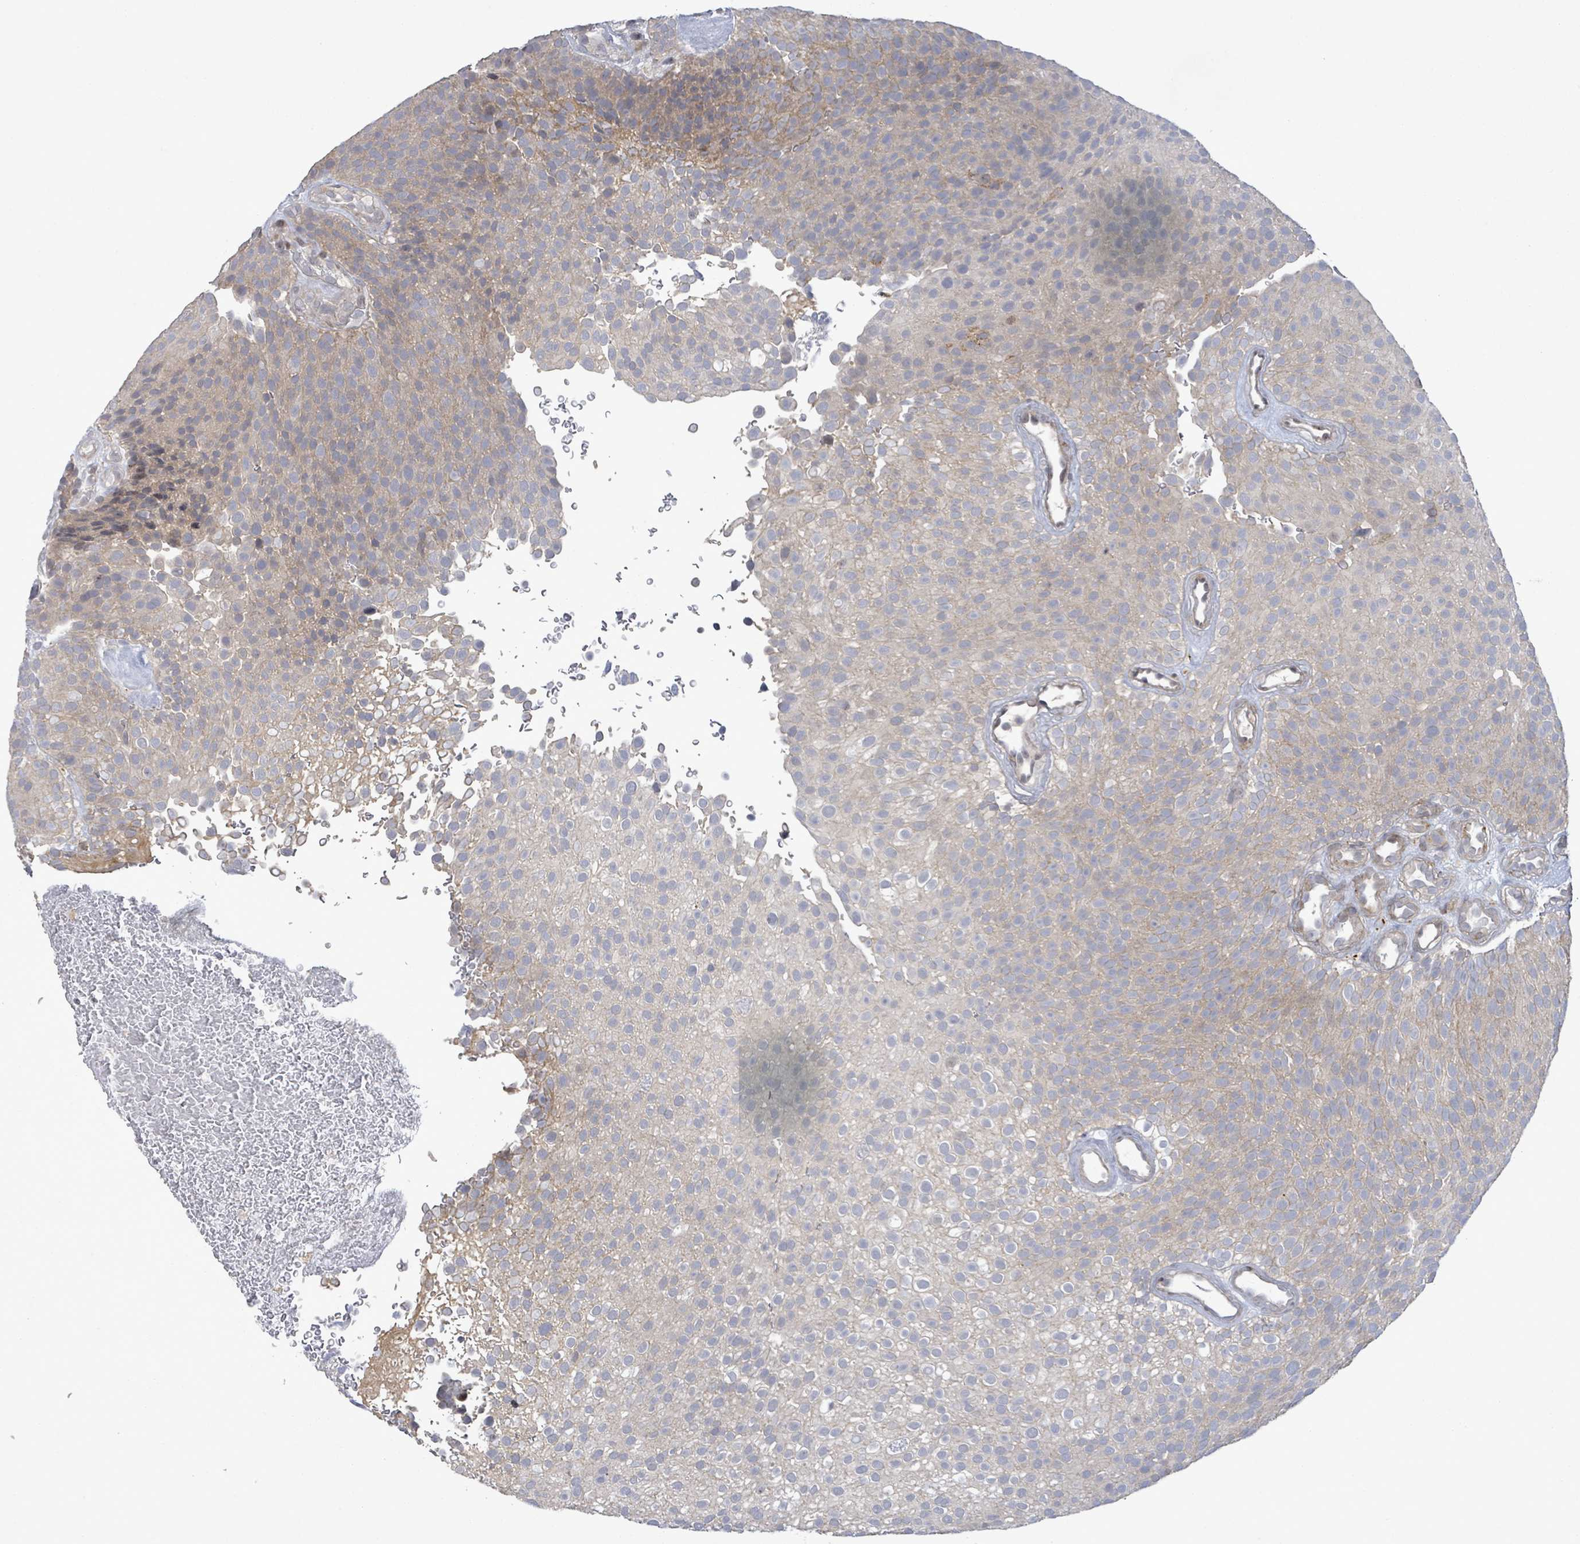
{"staining": {"intensity": "weak", "quantity": "25%-75%", "location": "cytoplasmic/membranous"}, "tissue": "urothelial cancer", "cell_type": "Tumor cells", "image_type": "cancer", "snomed": [{"axis": "morphology", "description": "Urothelial carcinoma, Low grade"}, {"axis": "topography", "description": "Urinary bladder"}], "caption": "Tumor cells show low levels of weak cytoplasmic/membranous positivity in approximately 25%-75% of cells in urothelial cancer.", "gene": "SLIT3", "patient": {"sex": "male", "age": 78}}